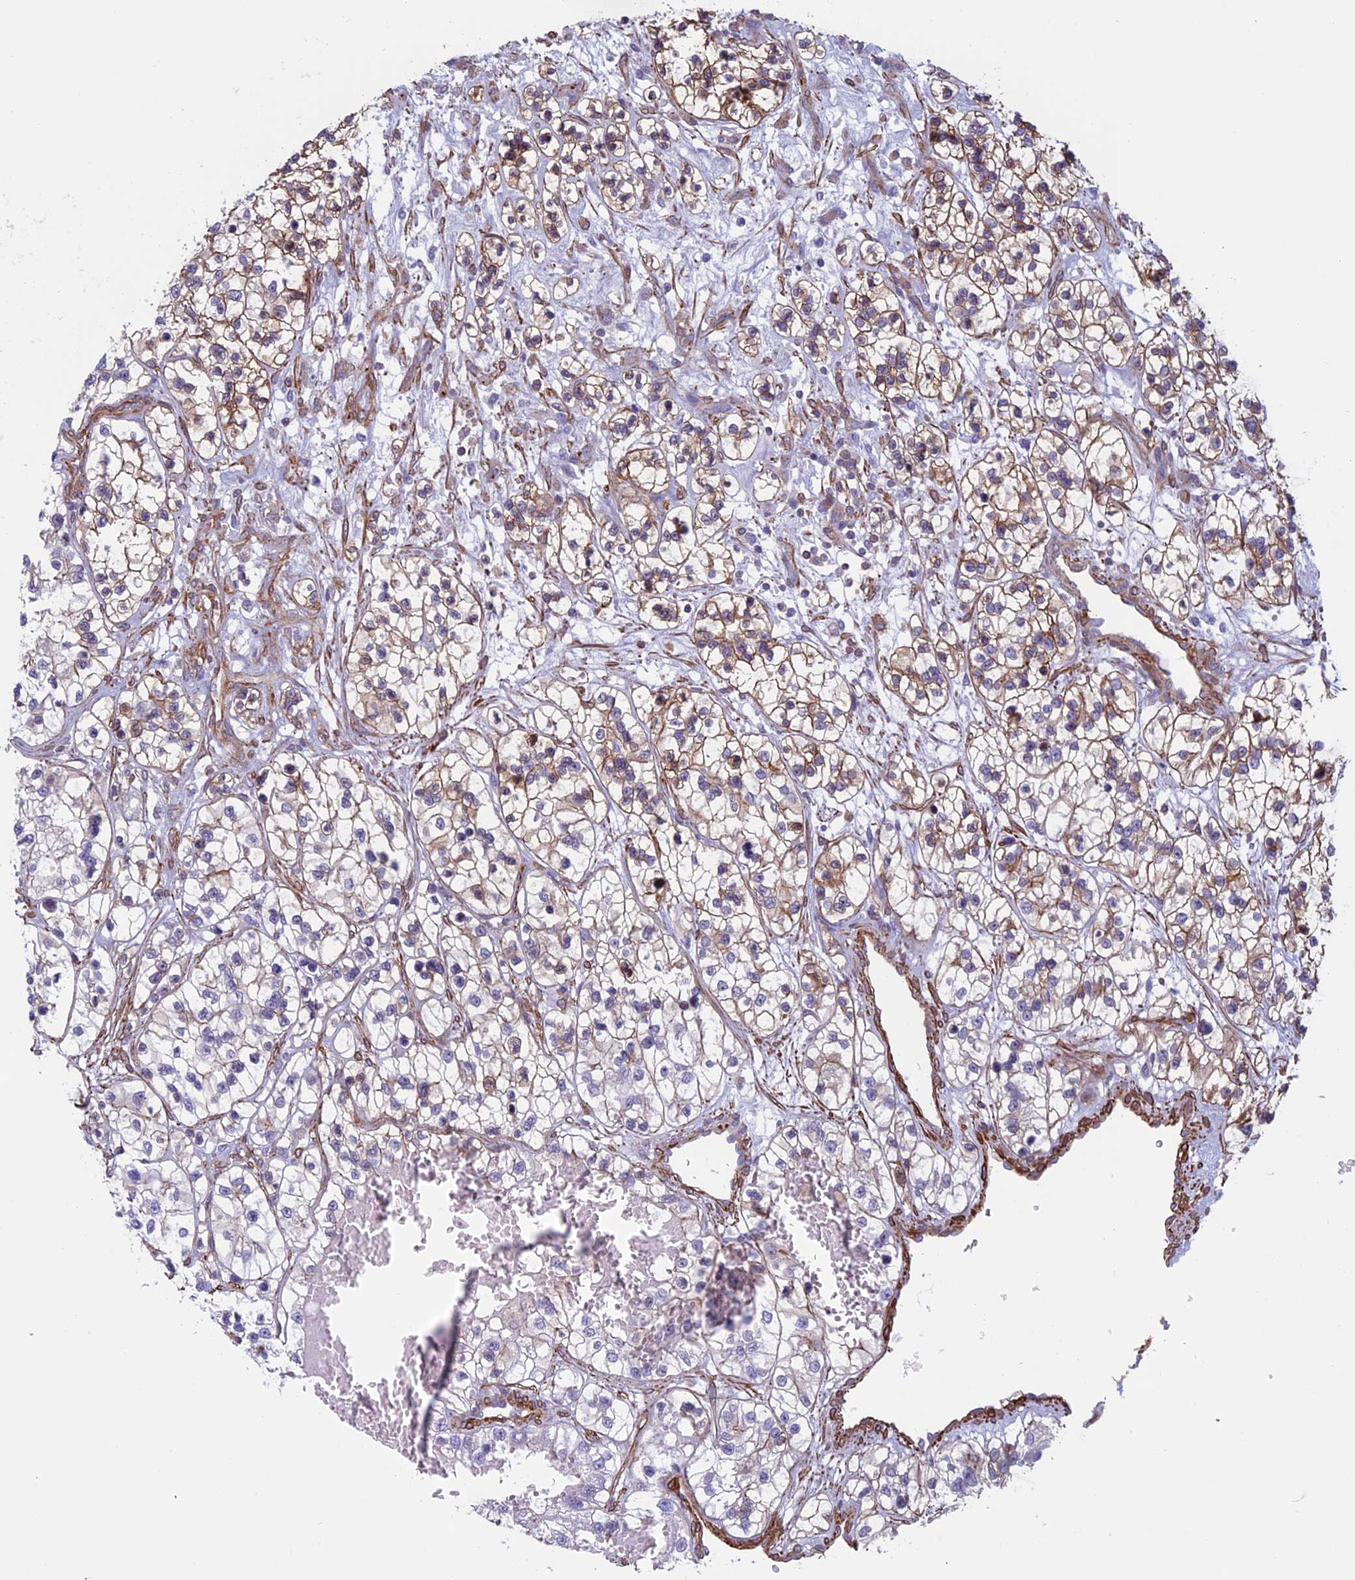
{"staining": {"intensity": "moderate", "quantity": "25%-75%", "location": "cytoplasmic/membranous"}, "tissue": "renal cancer", "cell_type": "Tumor cells", "image_type": "cancer", "snomed": [{"axis": "morphology", "description": "Adenocarcinoma, NOS"}, {"axis": "topography", "description": "Kidney"}], "caption": "An image of human renal adenocarcinoma stained for a protein shows moderate cytoplasmic/membranous brown staining in tumor cells.", "gene": "ANGPTL2", "patient": {"sex": "female", "age": 57}}